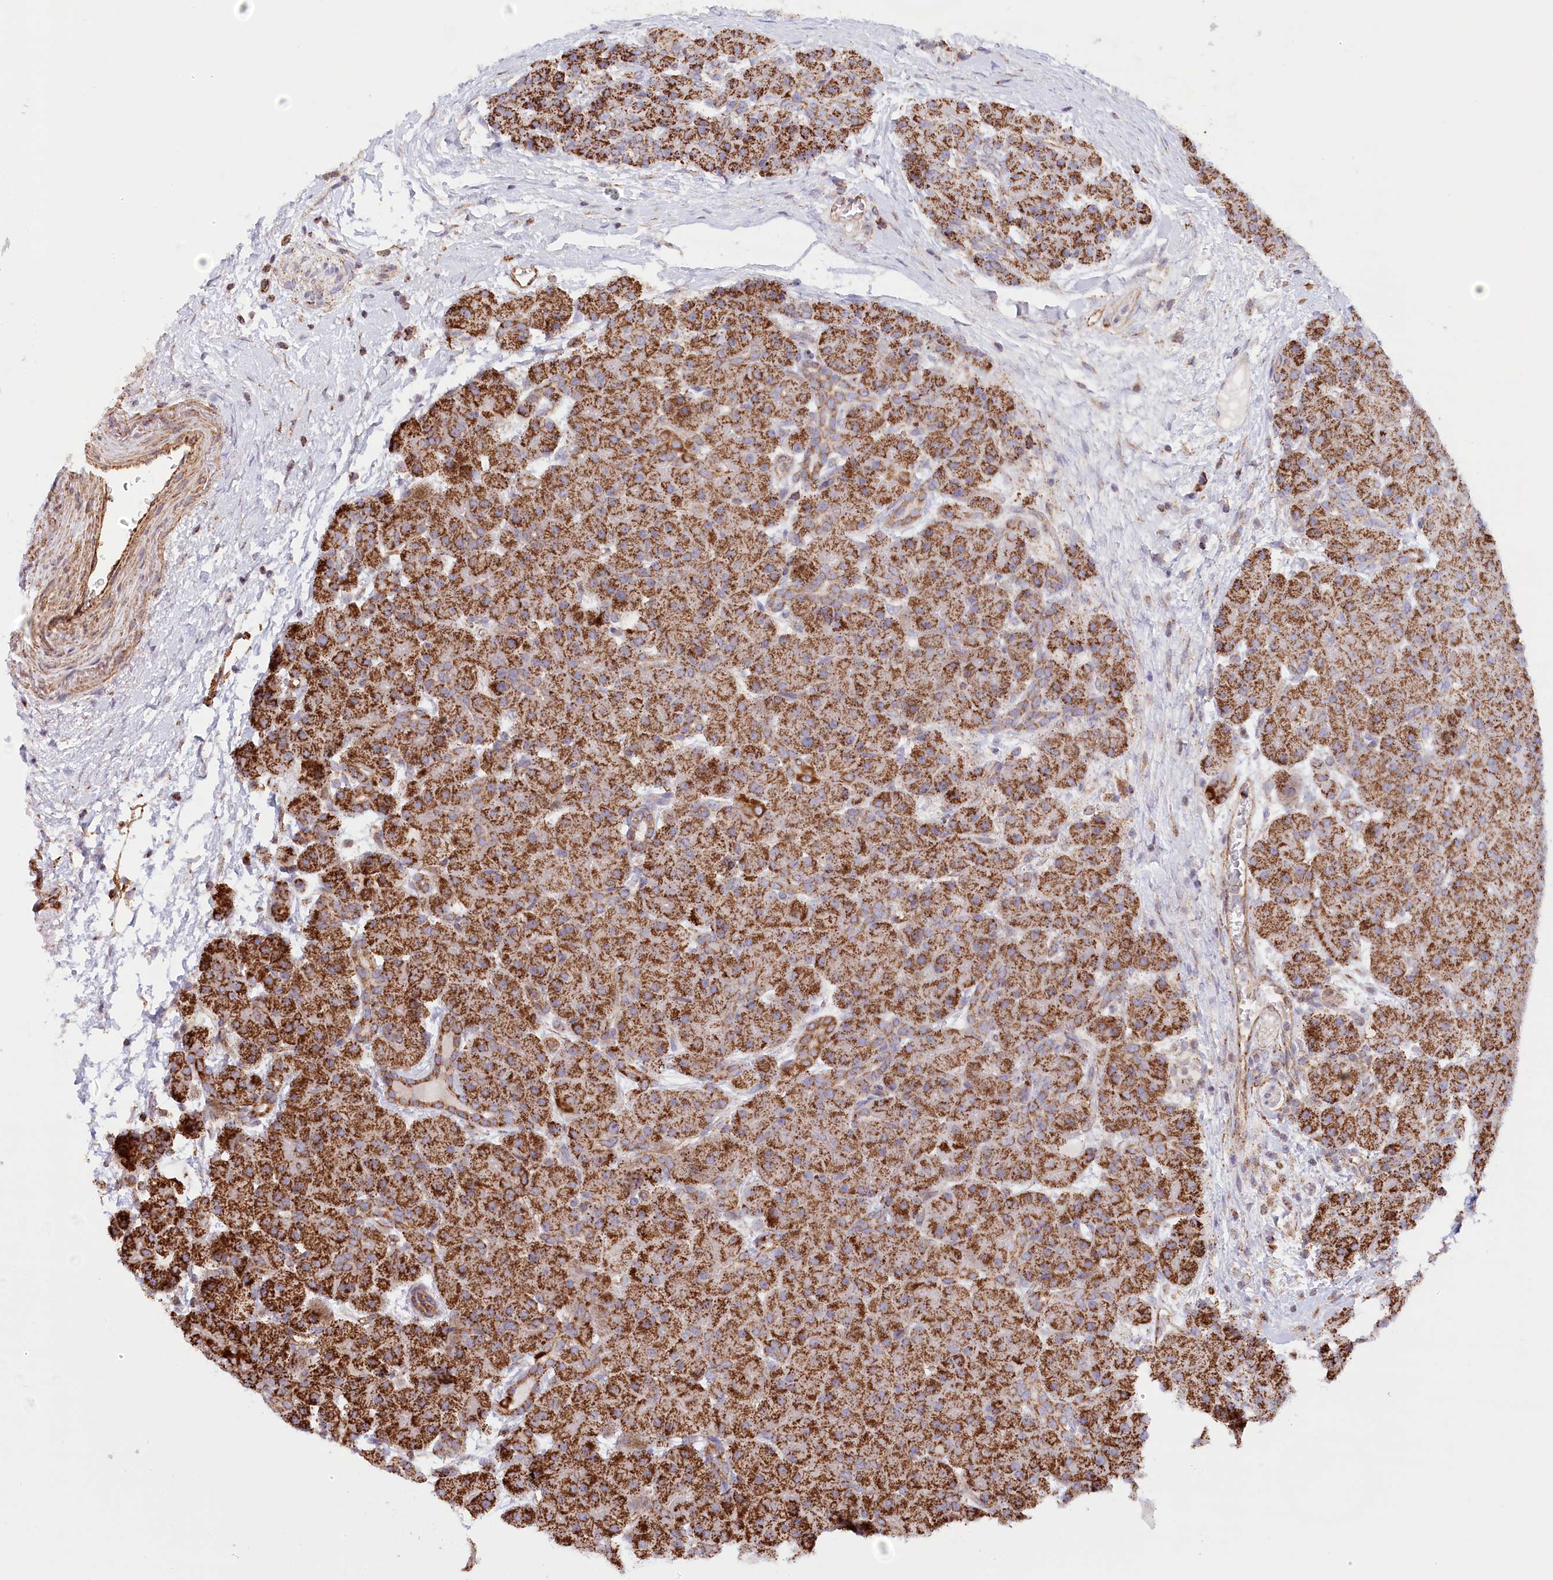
{"staining": {"intensity": "strong", "quantity": ">75%", "location": "cytoplasmic/membranous"}, "tissue": "pancreas", "cell_type": "Exocrine glandular cells", "image_type": "normal", "snomed": [{"axis": "morphology", "description": "Normal tissue, NOS"}, {"axis": "topography", "description": "Pancreas"}], "caption": "Protein staining of benign pancreas shows strong cytoplasmic/membranous positivity in about >75% of exocrine glandular cells.", "gene": "UMPS", "patient": {"sex": "male", "age": 66}}